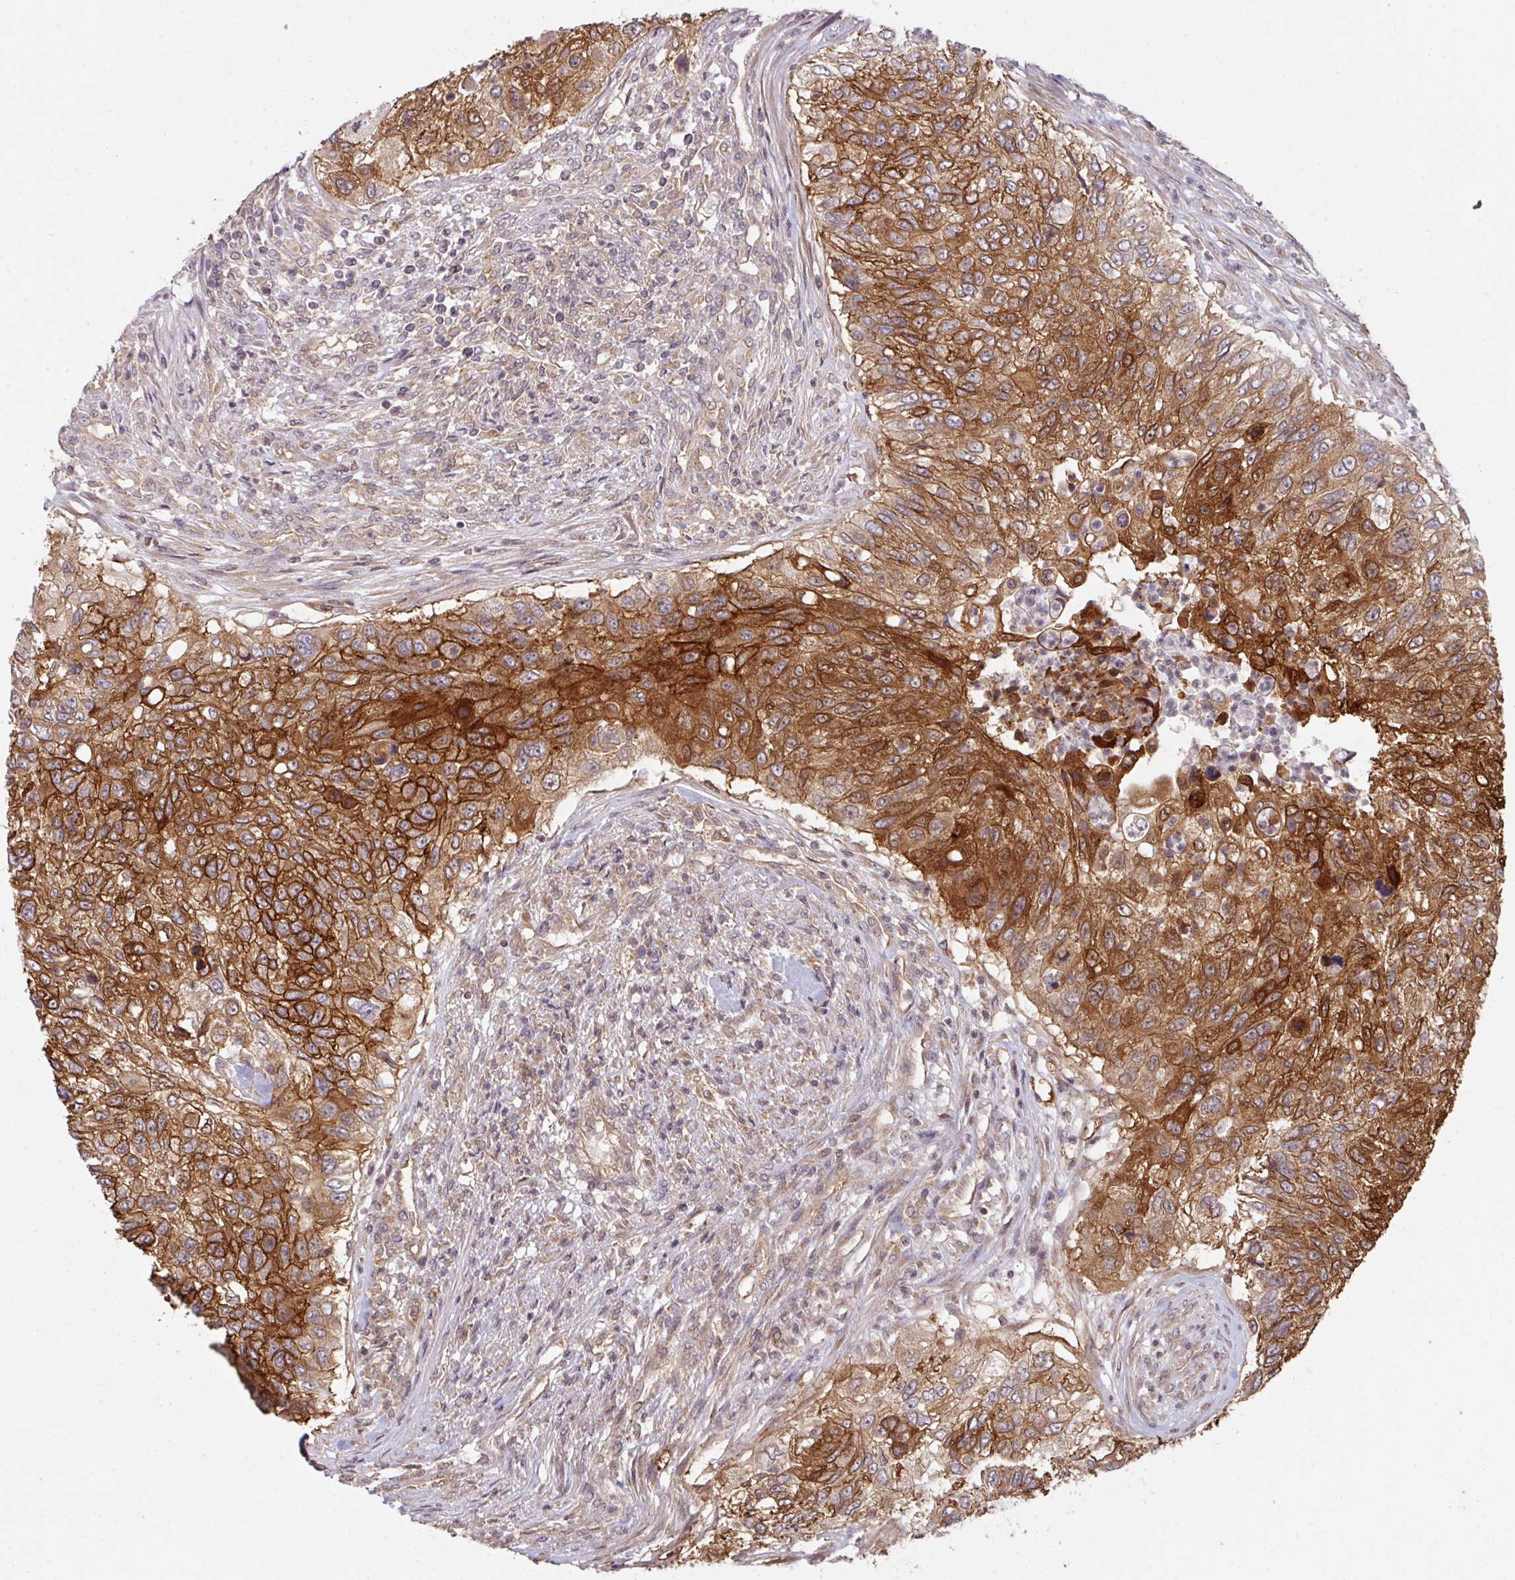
{"staining": {"intensity": "strong", "quantity": ">75%", "location": "cytoplasmic/membranous"}, "tissue": "urothelial cancer", "cell_type": "Tumor cells", "image_type": "cancer", "snomed": [{"axis": "morphology", "description": "Urothelial carcinoma, High grade"}, {"axis": "topography", "description": "Urinary bladder"}], "caption": "Protein expression analysis of urothelial cancer displays strong cytoplasmic/membranous staining in approximately >75% of tumor cells.", "gene": "CYFIP2", "patient": {"sex": "female", "age": 60}}